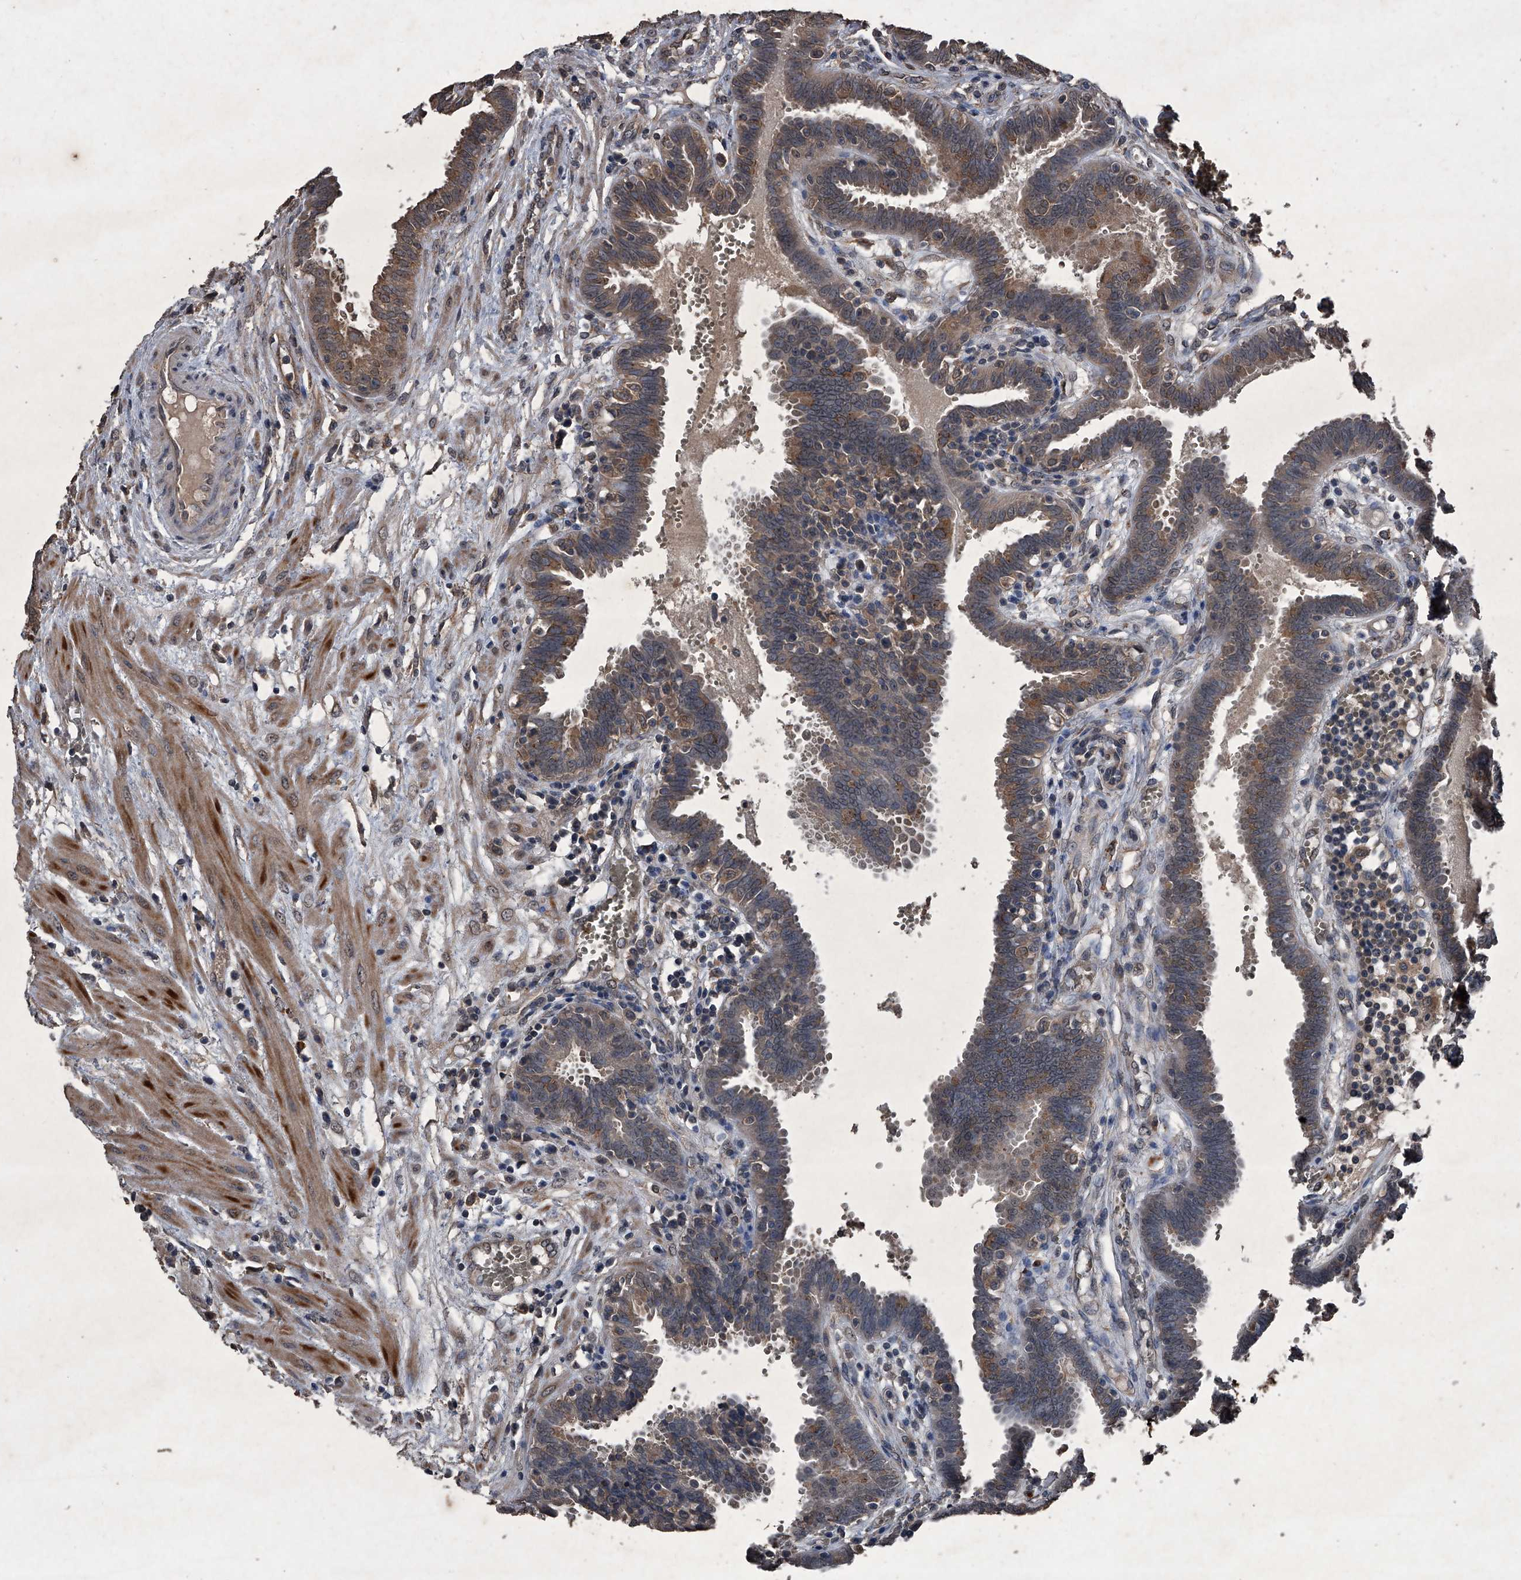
{"staining": {"intensity": "moderate", "quantity": ">75%", "location": "cytoplasmic/membranous"}, "tissue": "fallopian tube", "cell_type": "Glandular cells", "image_type": "normal", "snomed": [{"axis": "morphology", "description": "Normal tissue, NOS"}, {"axis": "topography", "description": "Fallopian tube"}, {"axis": "topography", "description": "Placenta"}], "caption": "An immunohistochemistry (IHC) histopathology image of normal tissue is shown. Protein staining in brown shows moderate cytoplasmic/membranous positivity in fallopian tube within glandular cells. (Stains: DAB in brown, nuclei in blue, Microscopy: brightfield microscopy at high magnification).", "gene": "MAPKAP1", "patient": {"sex": "female", "age": 32}}